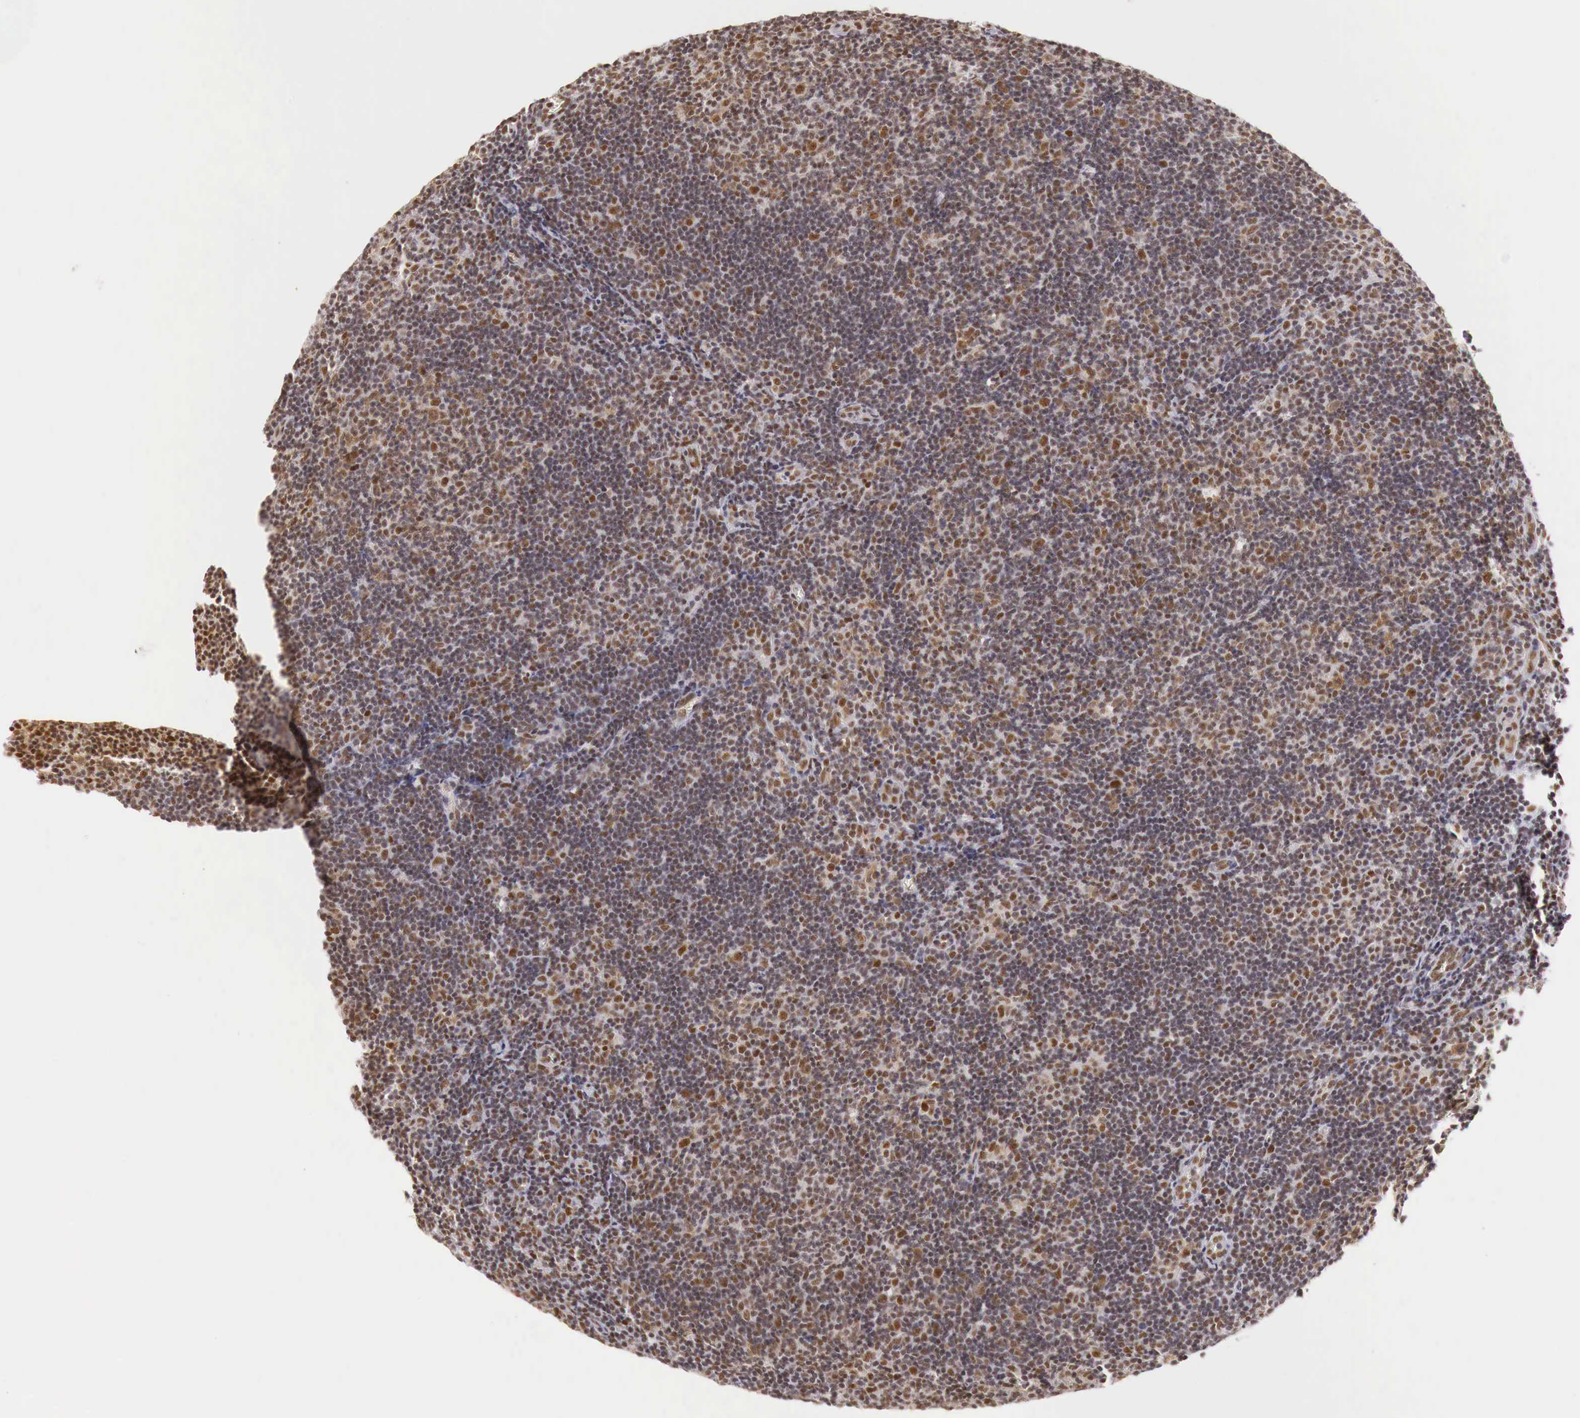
{"staining": {"intensity": "strong", "quantity": ">75%", "location": "cytoplasmic/membranous,nuclear"}, "tissue": "lymphoma", "cell_type": "Tumor cells", "image_type": "cancer", "snomed": [{"axis": "morphology", "description": "Malignant lymphoma, non-Hodgkin's type, Low grade"}, {"axis": "topography", "description": "Lymph node"}], "caption": "IHC (DAB (3,3'-diaminobenzidine)) staining of human low-grade malignant lymphoma, non-Hodgkin's type demonstrates strong cytoplasmic/membranous and nuclear protein expression in approximately >75% of tumor cells.", "gene": "GPKOW", "patient": {"sex": "male", "age": 49}}